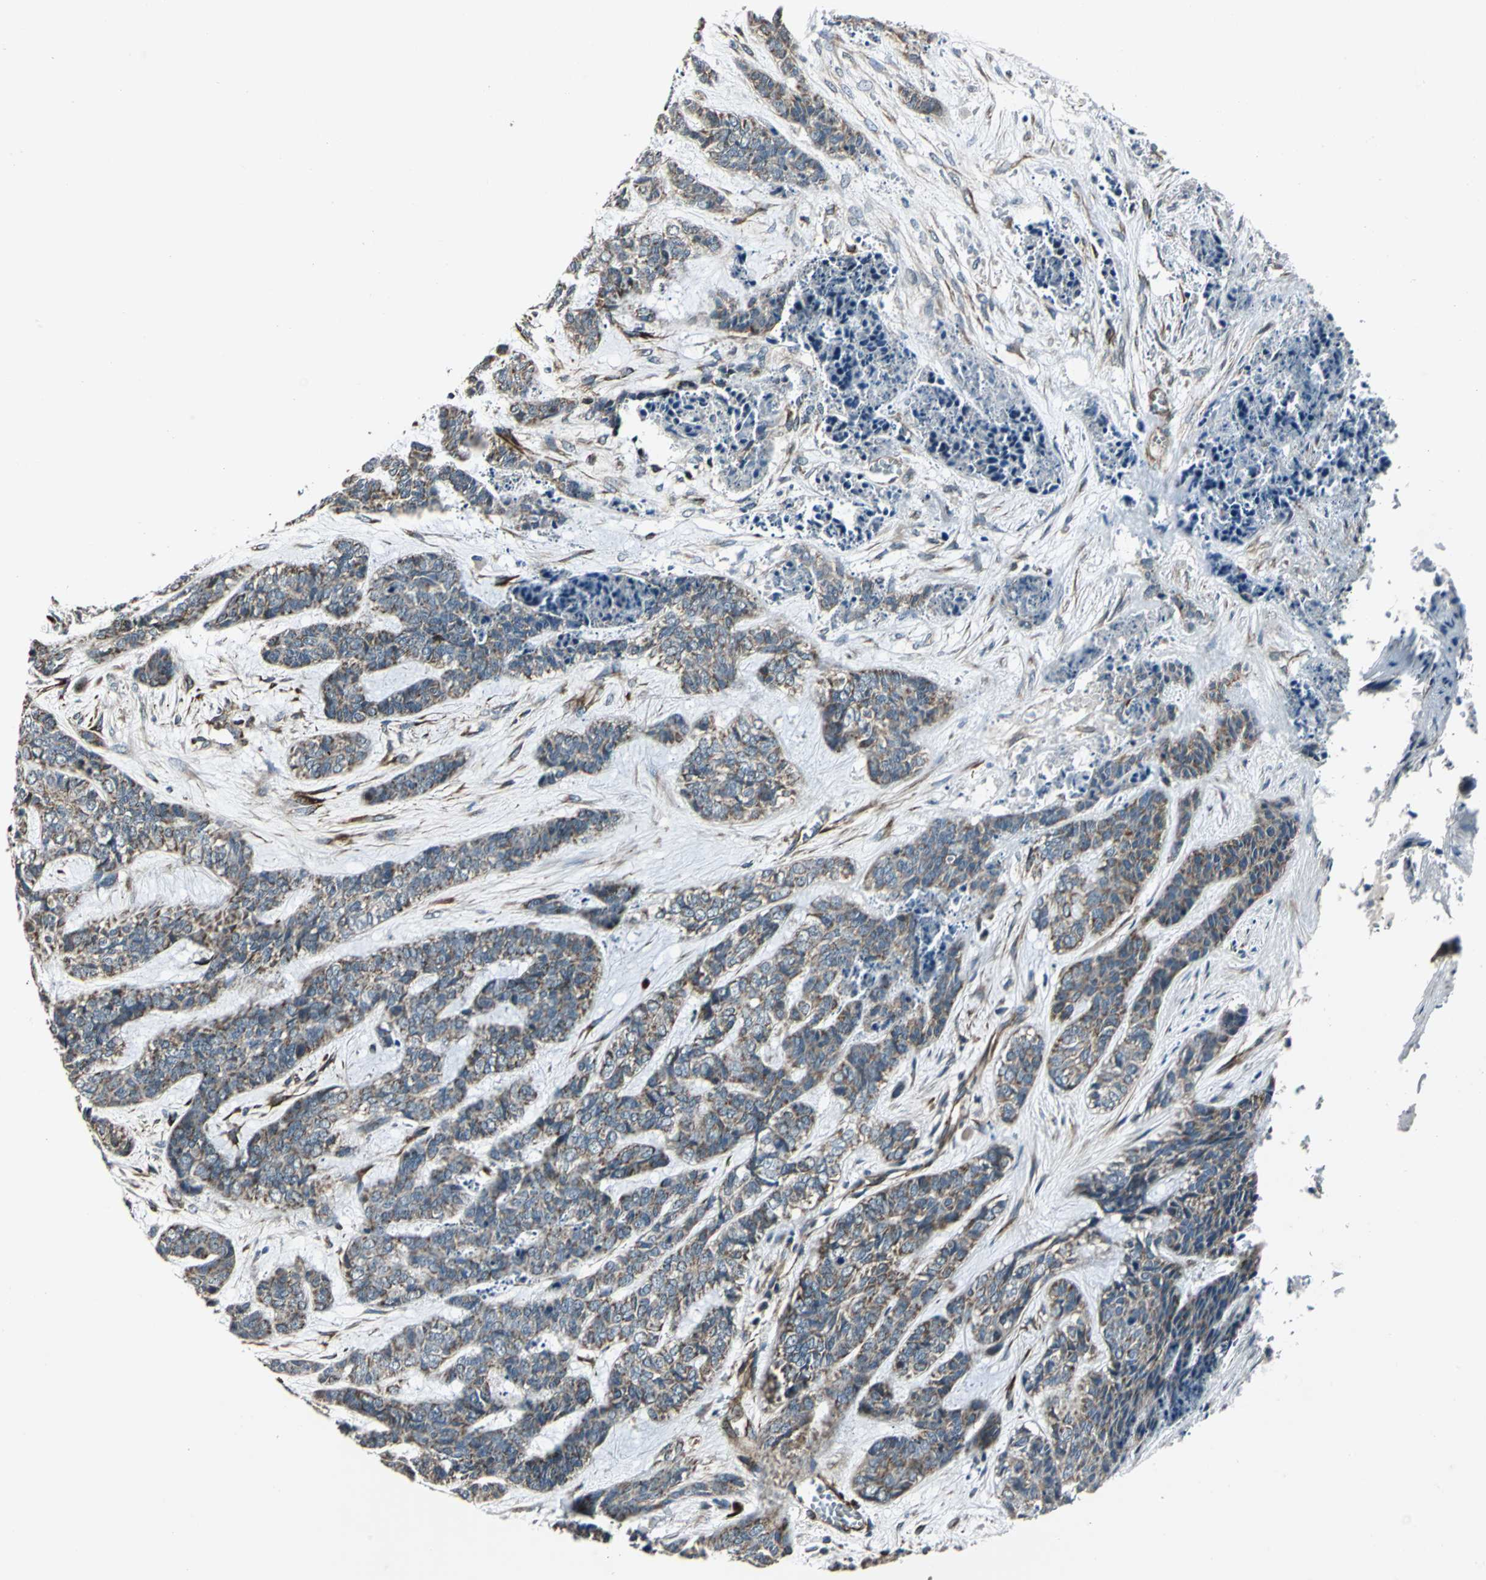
{"staining": {"intensity": "moderate", "quantity": "<25%", "location": "cytoplasmic/membranous"}, "tissue": "skin cancer", "cell_type": "Tumor cells", "image_type": "cancer", "snomed": [{"axis": "morphology", "description": "Basal cell carcinoma"}, {"axis": "topography", "description": "Skin"}], "caption": "Tumor cells reveal low levels of moderate cytoplasmic/membranous staining in about <25% of cells in human basal cell carcinoma (skin).", "gene": "EXD2", "patient": {"sex": "female", "age": 64}}